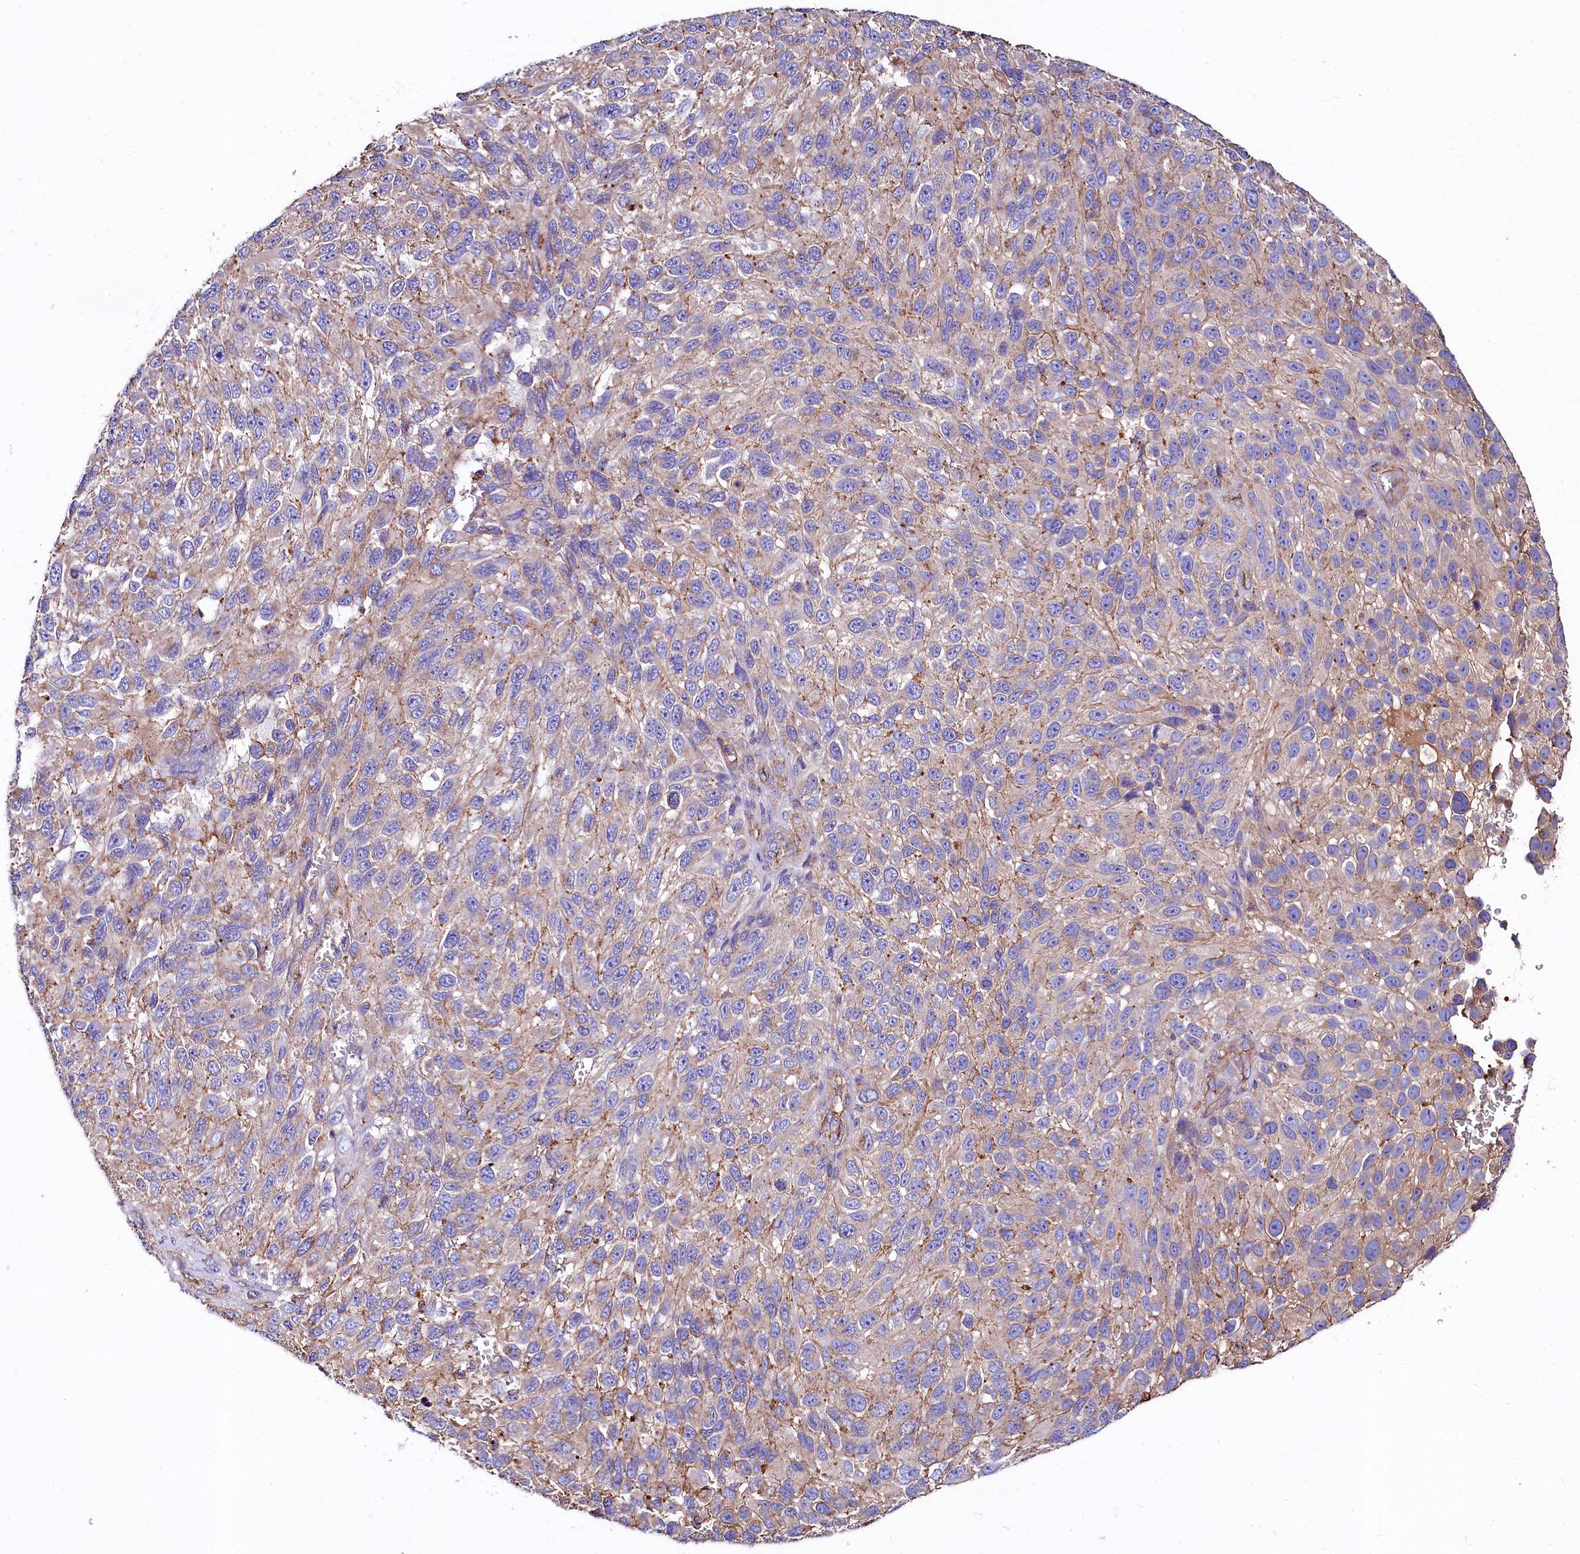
{"staining": {"intensity": "weak", "quantity": "<25%", "location": "cytoplasmic/membranous"}, "tissue": "melanoma", "cell_type": "Tumor cells", "image_type": "cancer", "snomed": [{"axis": "morphology", "description": "Normal tissue, NOS"}, {"axis": "morphology", "description": "Malignant melanoma, NOS"}, {"axis": "topography", "description": "Skin"}], "caption": "The immunohistochemistry histopathology image has no significant expression in tumor cells of malignant melanoma tissue. Nuclei are stained in blue.", "gene": "FCHSD2", "patient": {"sex": "female", "age": 96}}